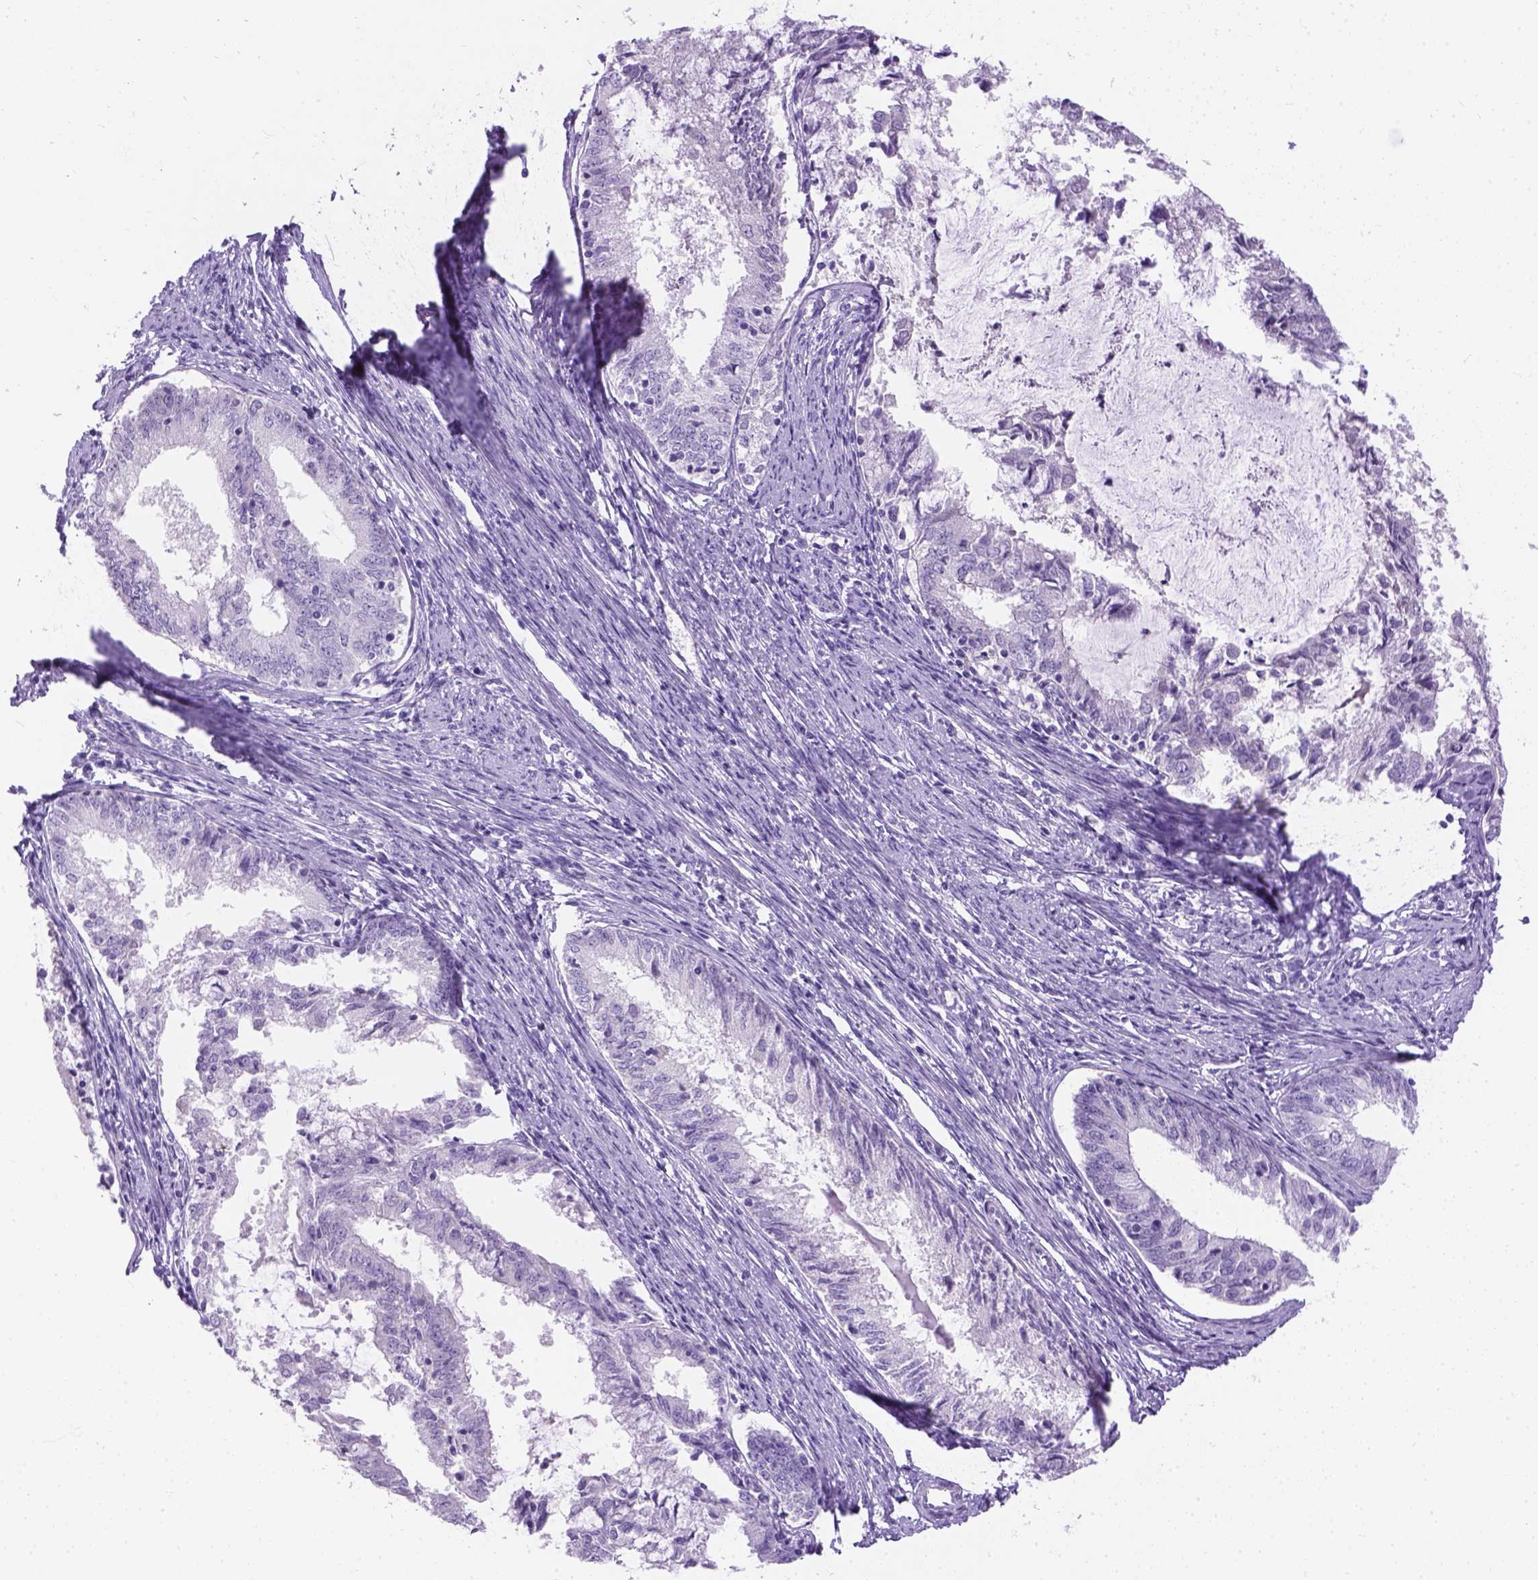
{"staining": {"intensity": "negative", "quantity": "none", "location": "none"}, "tissue": "endometrial cancer", "cell_type": "Tumor cells", "image_type": "cancer", "snomed": [{"axis": "morphology", "description": "Adenocarcinoma, NOS"}, {"axis": "topography", "description": "Endometrium"}], "caption": "Human endometrial cancer stained for a protein using immunohistochemistry (IHC) exhibits no staining in tumor cells.", "gene": "TMEM38A", "patient": {"sex": "female", "age": 57}}